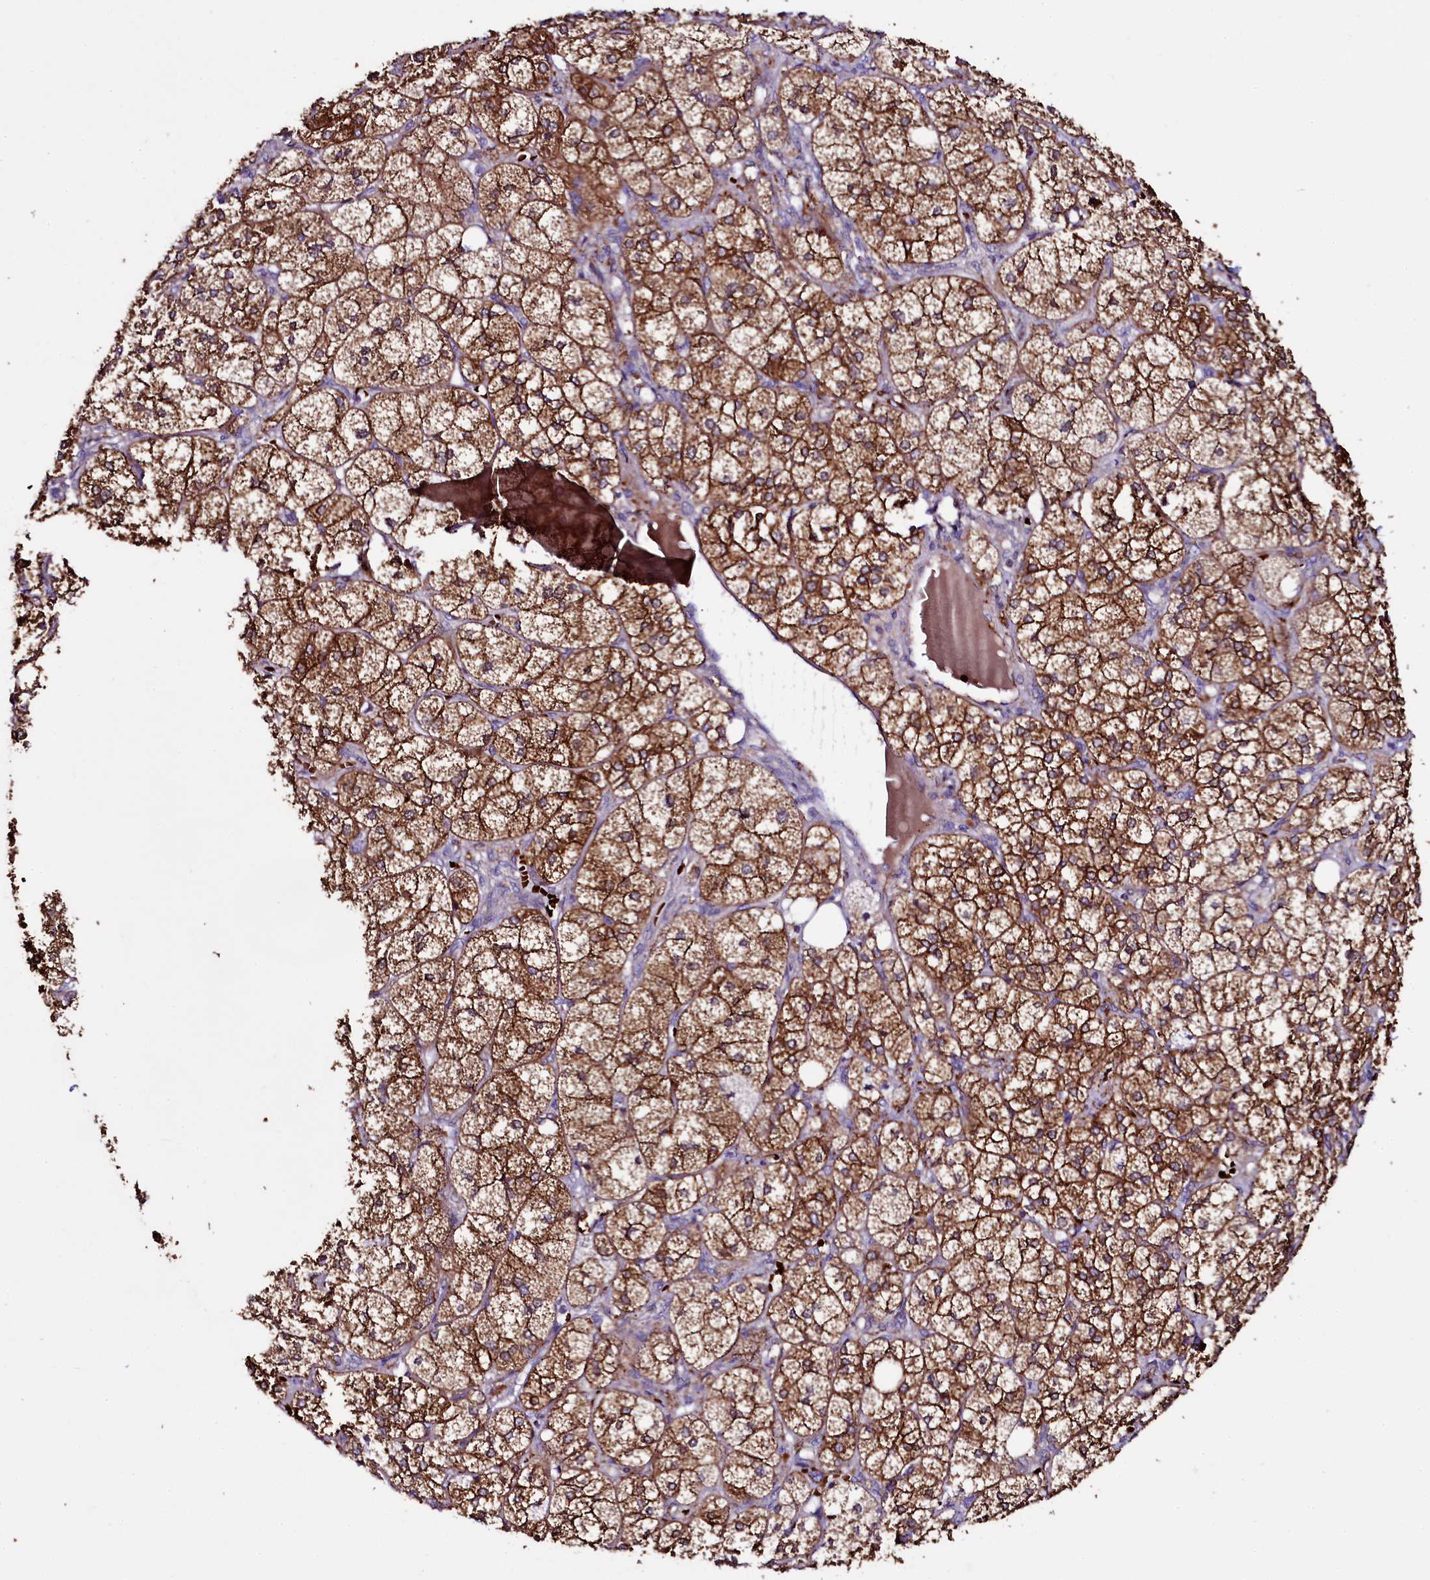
{"staining": {"intensity": "strong", "quantity": ">75%", "location": "cytoplasmic/membranous"}, "tissue": "adrenal gland", "cell_type": "Glandular cells", "image_type": "normal", "snomed": [{"axis": "morphology", "description": "Normal tissue, NOS"}, {"axis": "topography", "description": "Adrenal gland"}], "caption": "A brown stain shows strong cytoplasmic/membranous positivity of a protein in glandular cells of unremarkable human adrenal gland.", "gene": "MEX3C", "patient": {"sex": "female", "age": 61}}